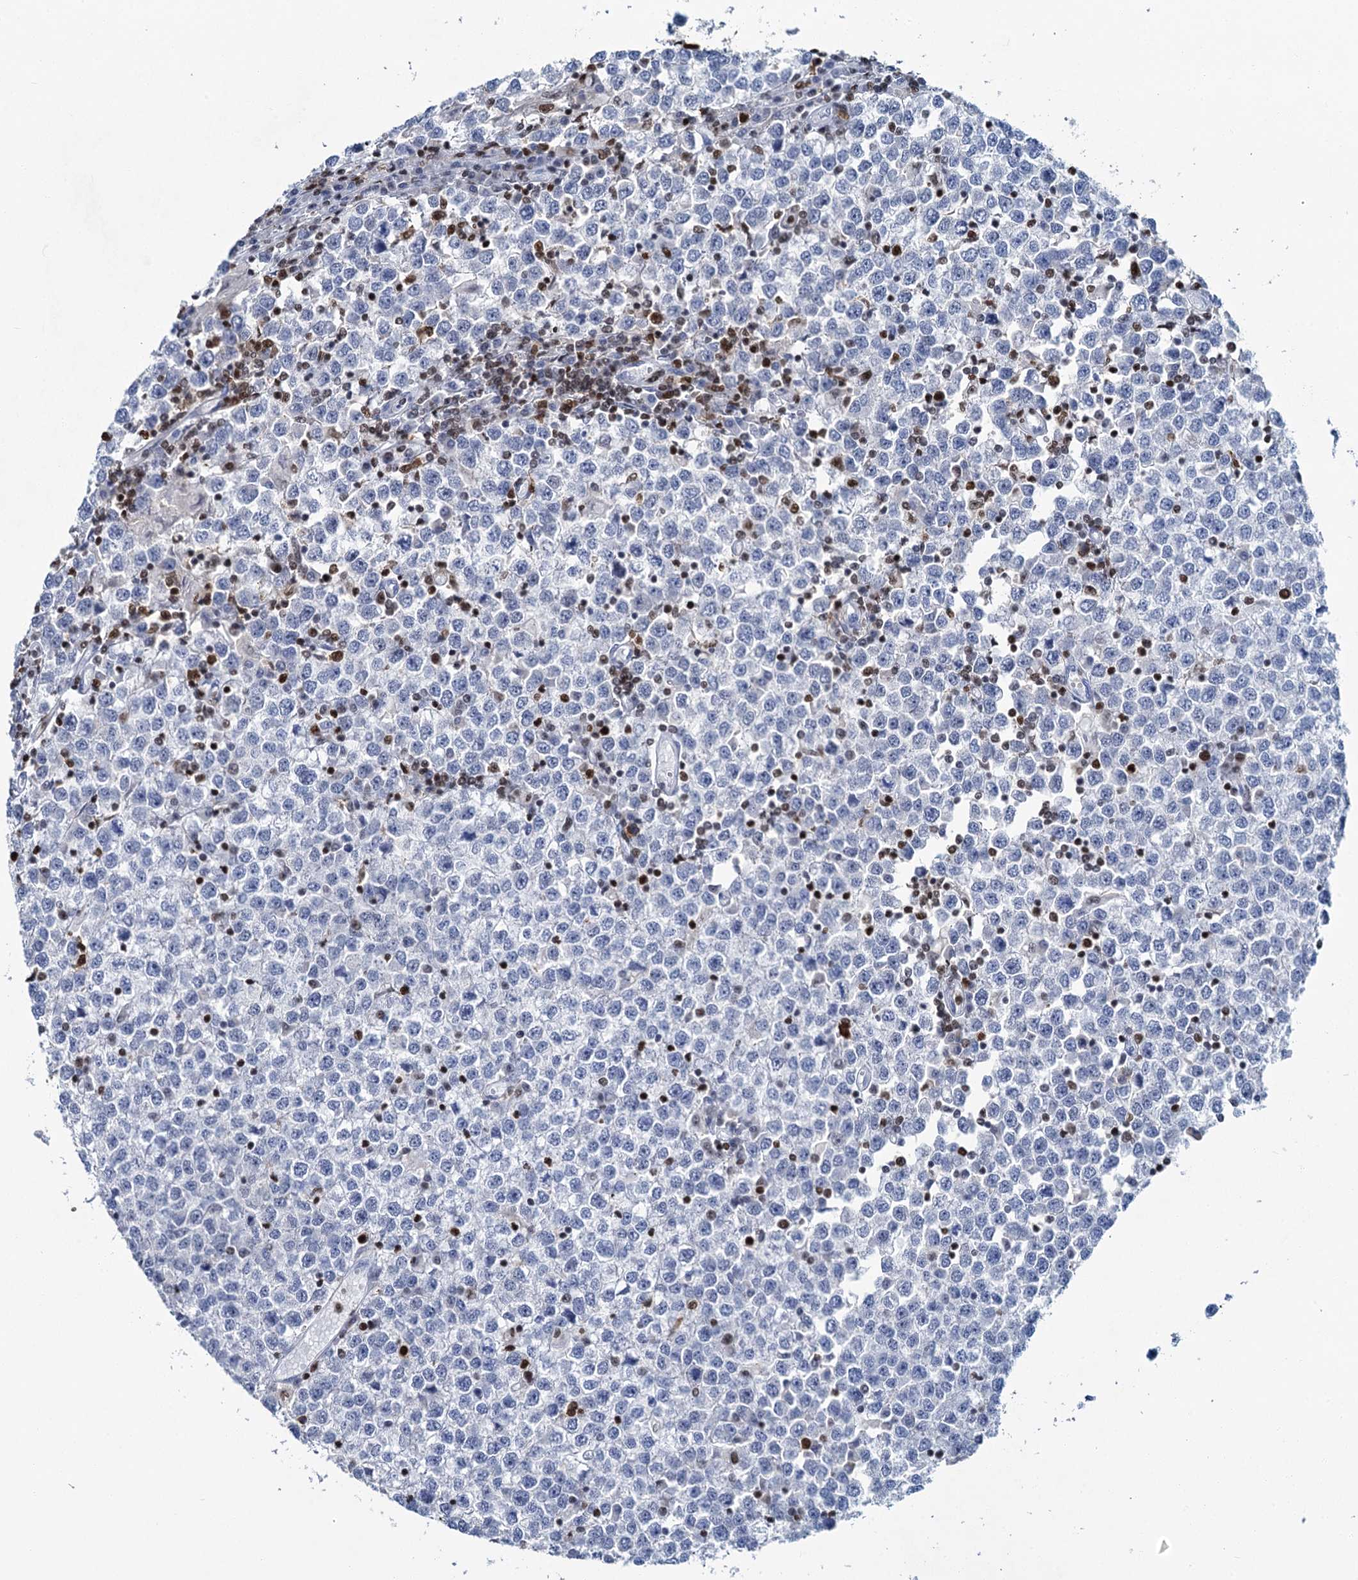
{"staining": {"intensity": "negative", "quantity": "none", "location": "none"}, "tissue": "testis cancer", "cell_type": "Tumor cells", "image_type": "cancer", "snomed": [{"axis": "morphology", "description": "Seminoma, NOS"}, {"axis": "topography", "description": "Testis"}], "caption": "This histopathology image is of testis cancer (seminoma) stained with immunohistochemistry (IHC) to label a protein in brown with the nuclei are counter-stained blue. There is no positivity in tumor cells.", "gene": "CELF2", "patient": {"sex": "male", "age": 65}}